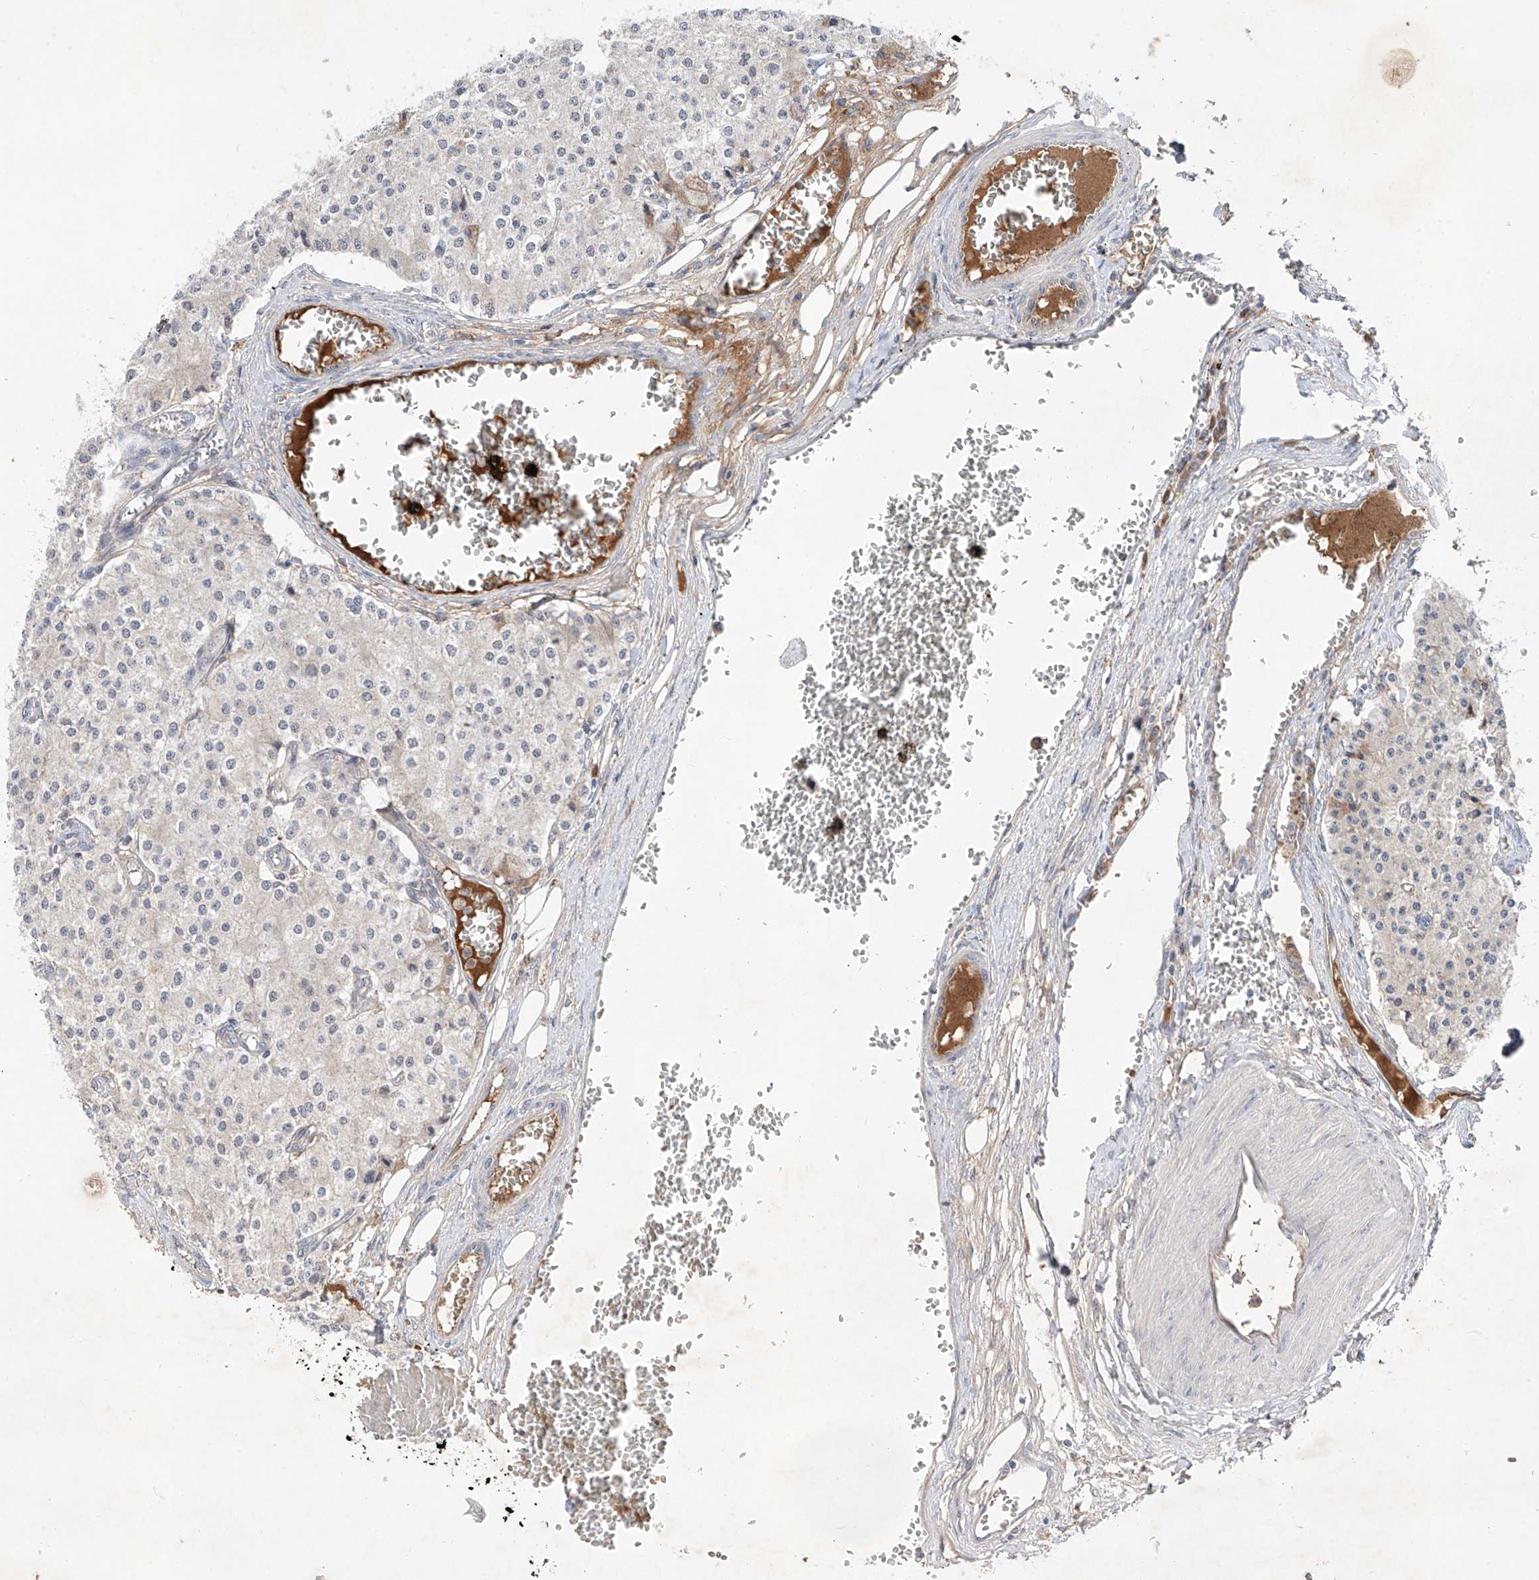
{"staining": {"intensity": "negative", "quantity": "none", "location": "none"}, "tissue": "carcinoid", "cell_type": "Tumor cells", "image_type": "cancer", "snomed": [{"axis": "morphology", "description": "Carcinoid, malignant, NOS"}, {"axis": "topography", "description": "Colon"}], "caption": "Protein analysis of malignant carcinoid displays no significant positivity in tumor cells.", "gene": "FAM135A", "patient": {"sex": "female", "age": 52}}